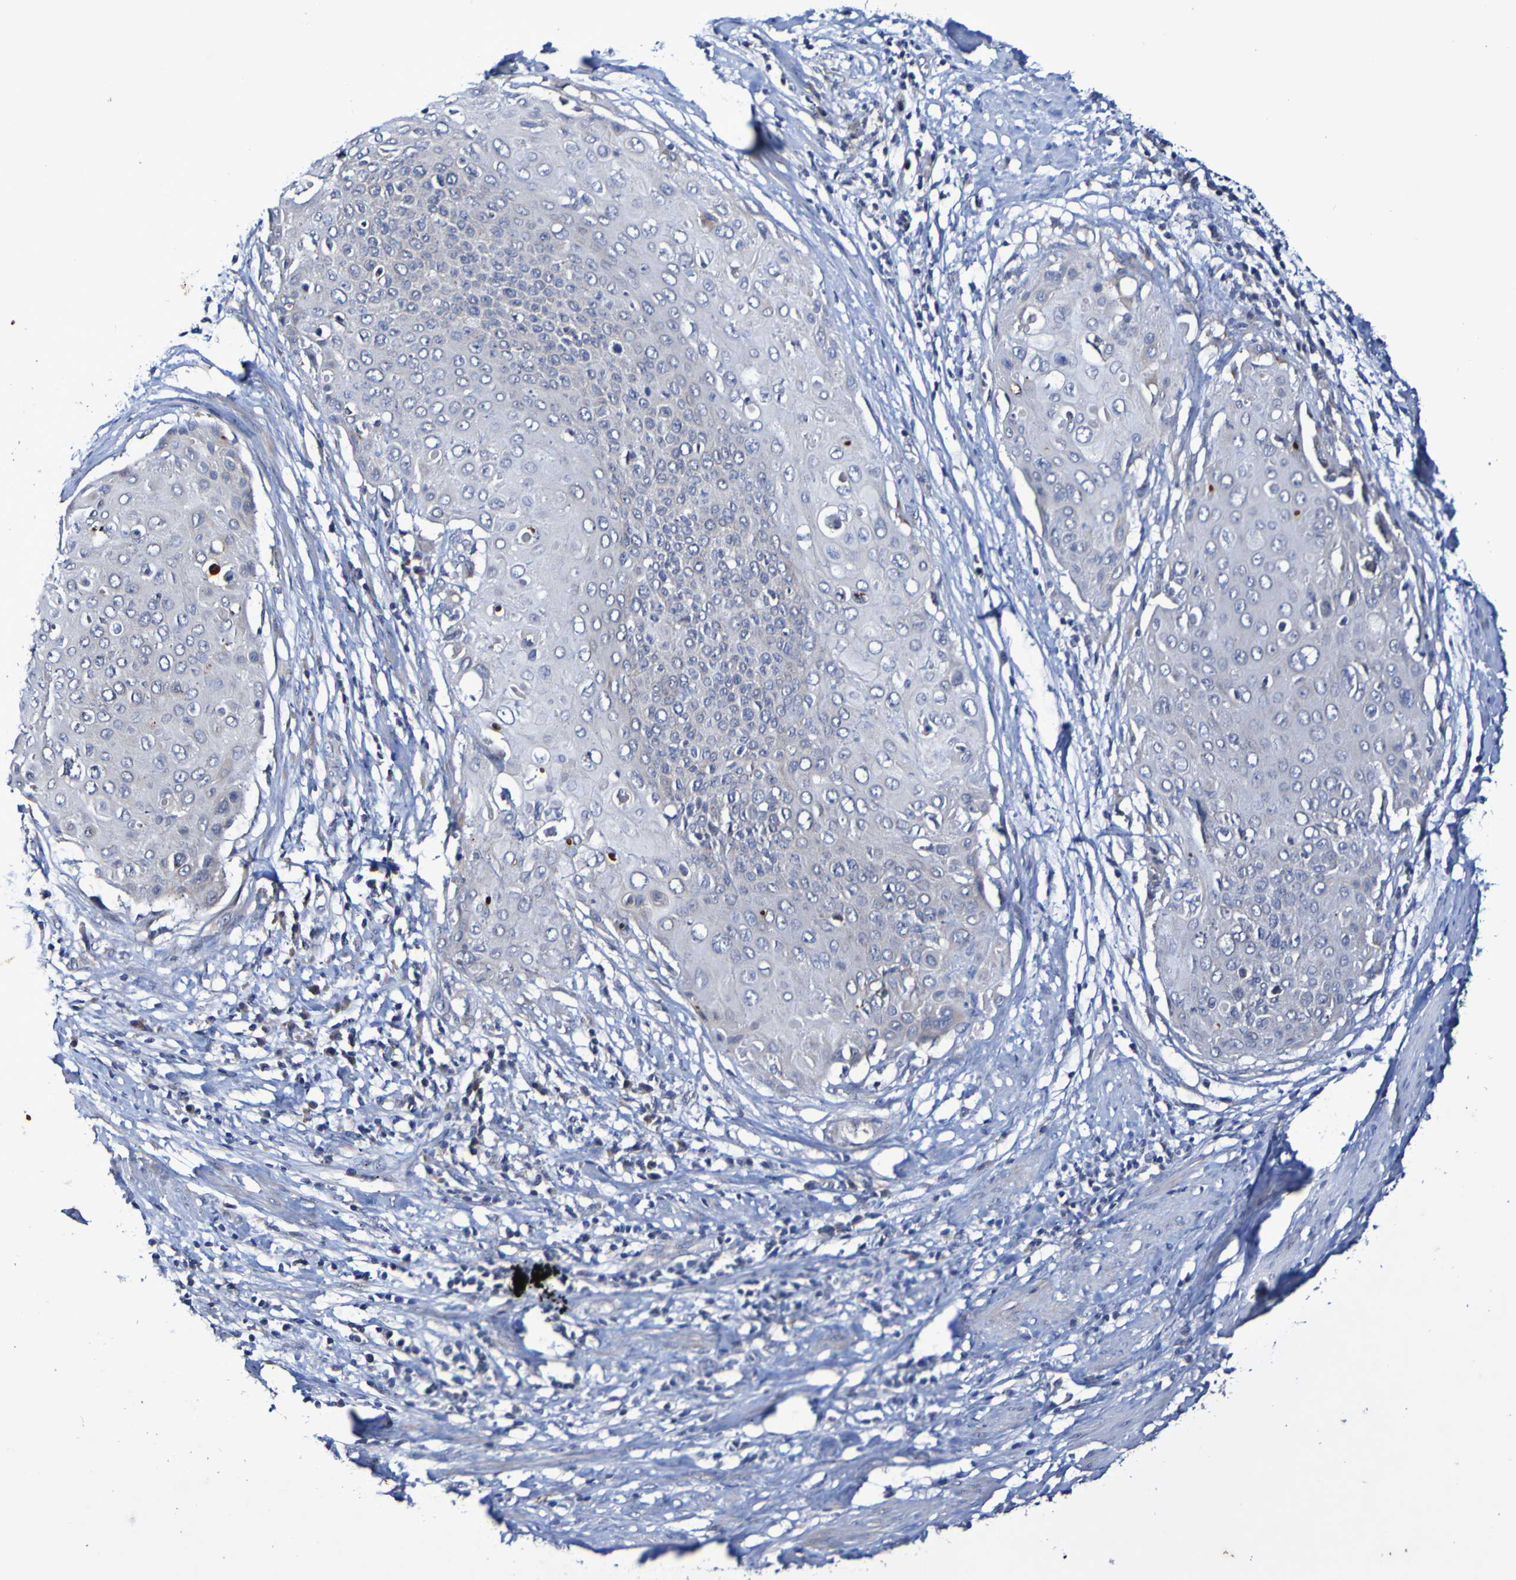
{"staining": {"intensity": "weak", "quantity": "<25%", "location": "cytoplasmic/membranous"}, "tissue": "cervical cancer", "cell_type": "Tumor cells", "image_type": "cancer", "snomed": [{"axis": "morphology", "description": "Squamous cell carcinoma, NOS"}, {"axis": "topography", "description": "Cervix"}], "caption": "Squamous cell carcinoma (cervical) was stained to show a protein in brown. There is no significant staining in tumor cells.", "gene": "PTP4A2", "patient": {"sex": "female", "age": 39}}